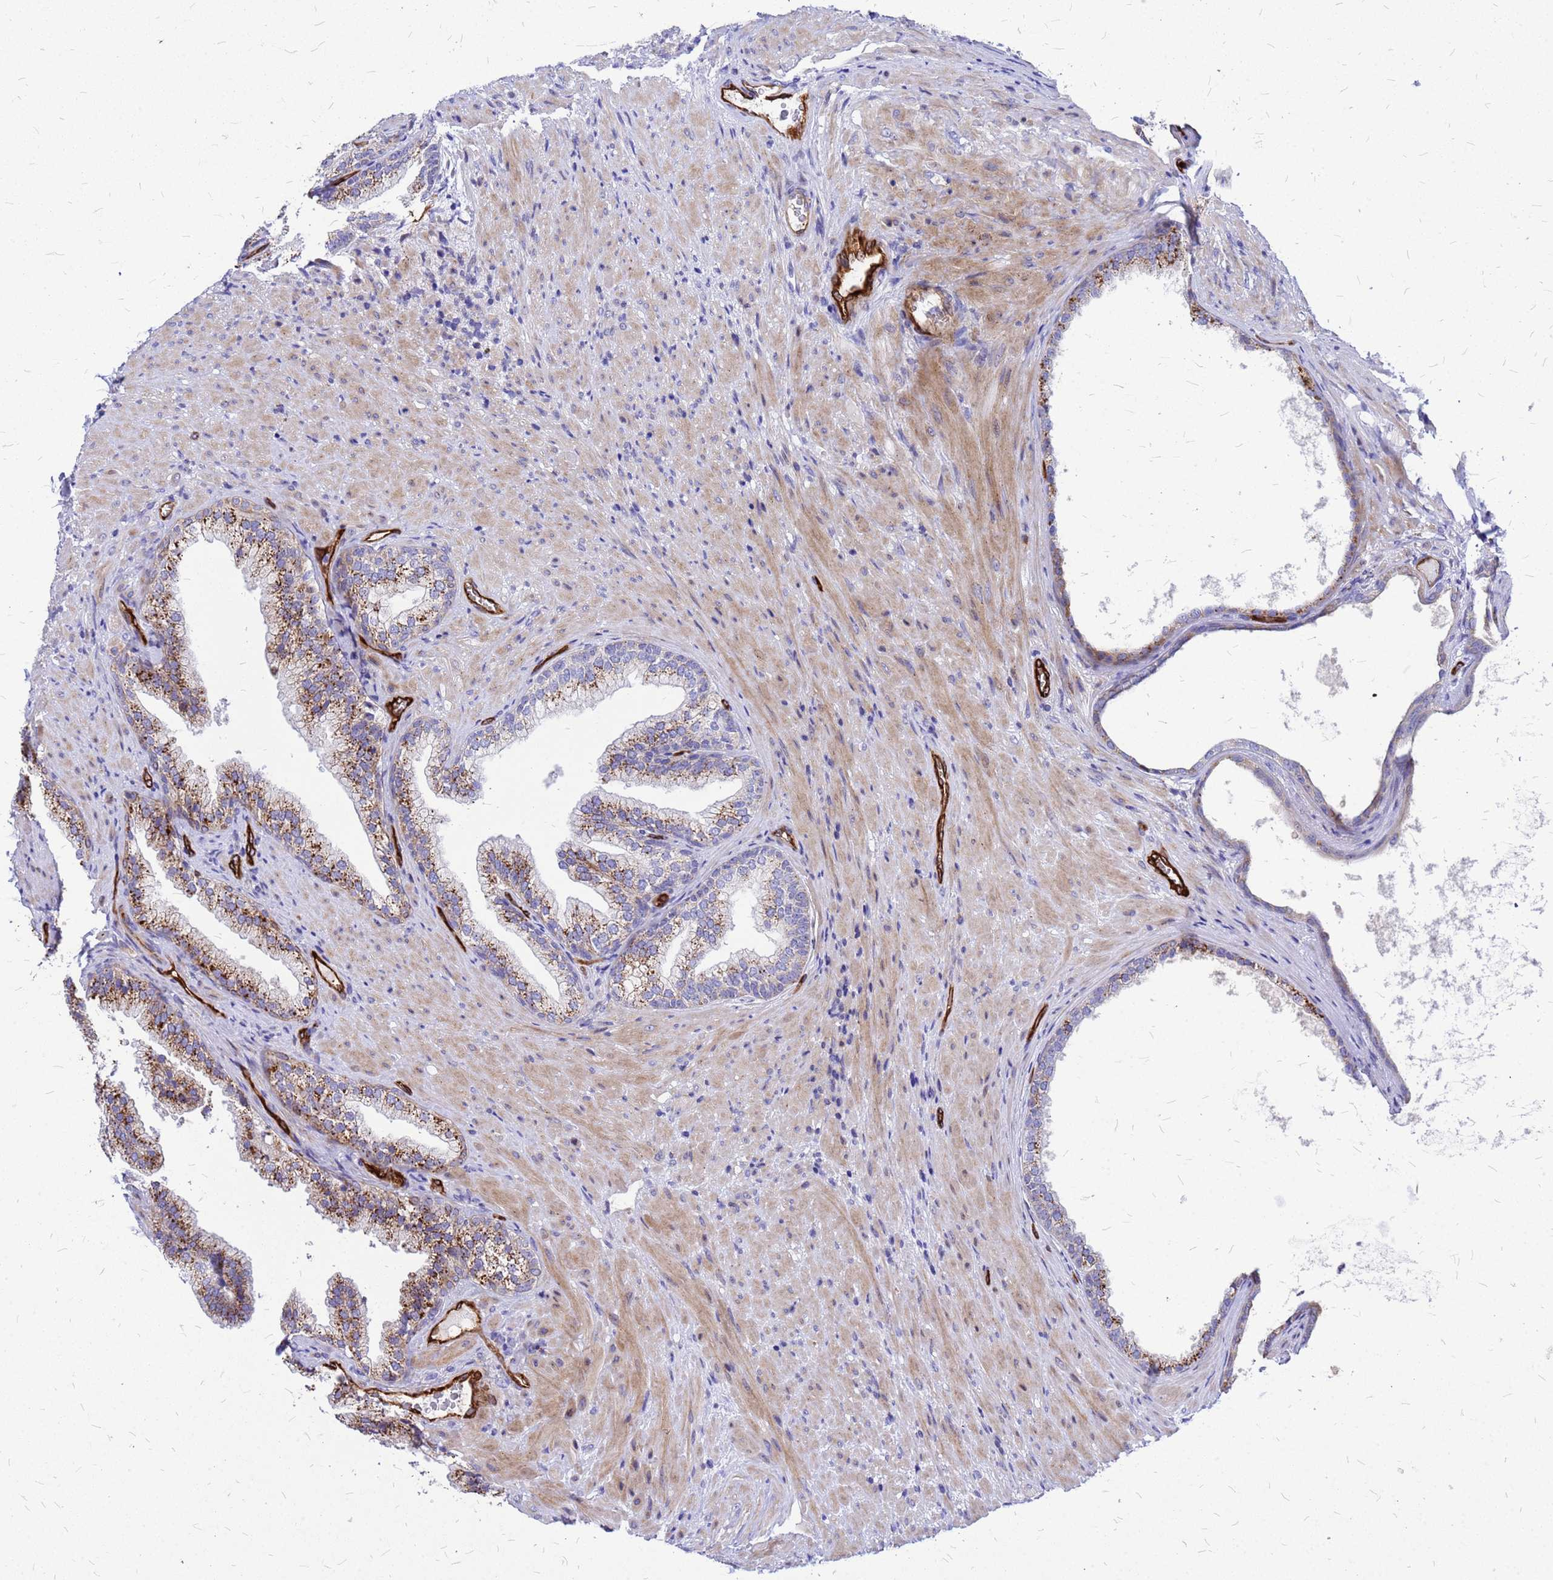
{"staining": {"intensity": "strong", "quantity": "<25%", "location": "cytoplasmic/membranous"}, "tissue": "prostate", "cell_type": "Glandular cells", "image_type": "normal", "snomed": [{"axis": "morphology", "description": "Normal tissue, NOS"}, {"axis": "topography", "description": "Prostate"}], "caption": "Immunohistochemical staining of benign prostate reveals medium levels of strong cytoplasmic/membranous expression in approximately <25% of glandular cells.", "gene": "NOSTRIN", "patient": {"sex": "male", "age": 76}}